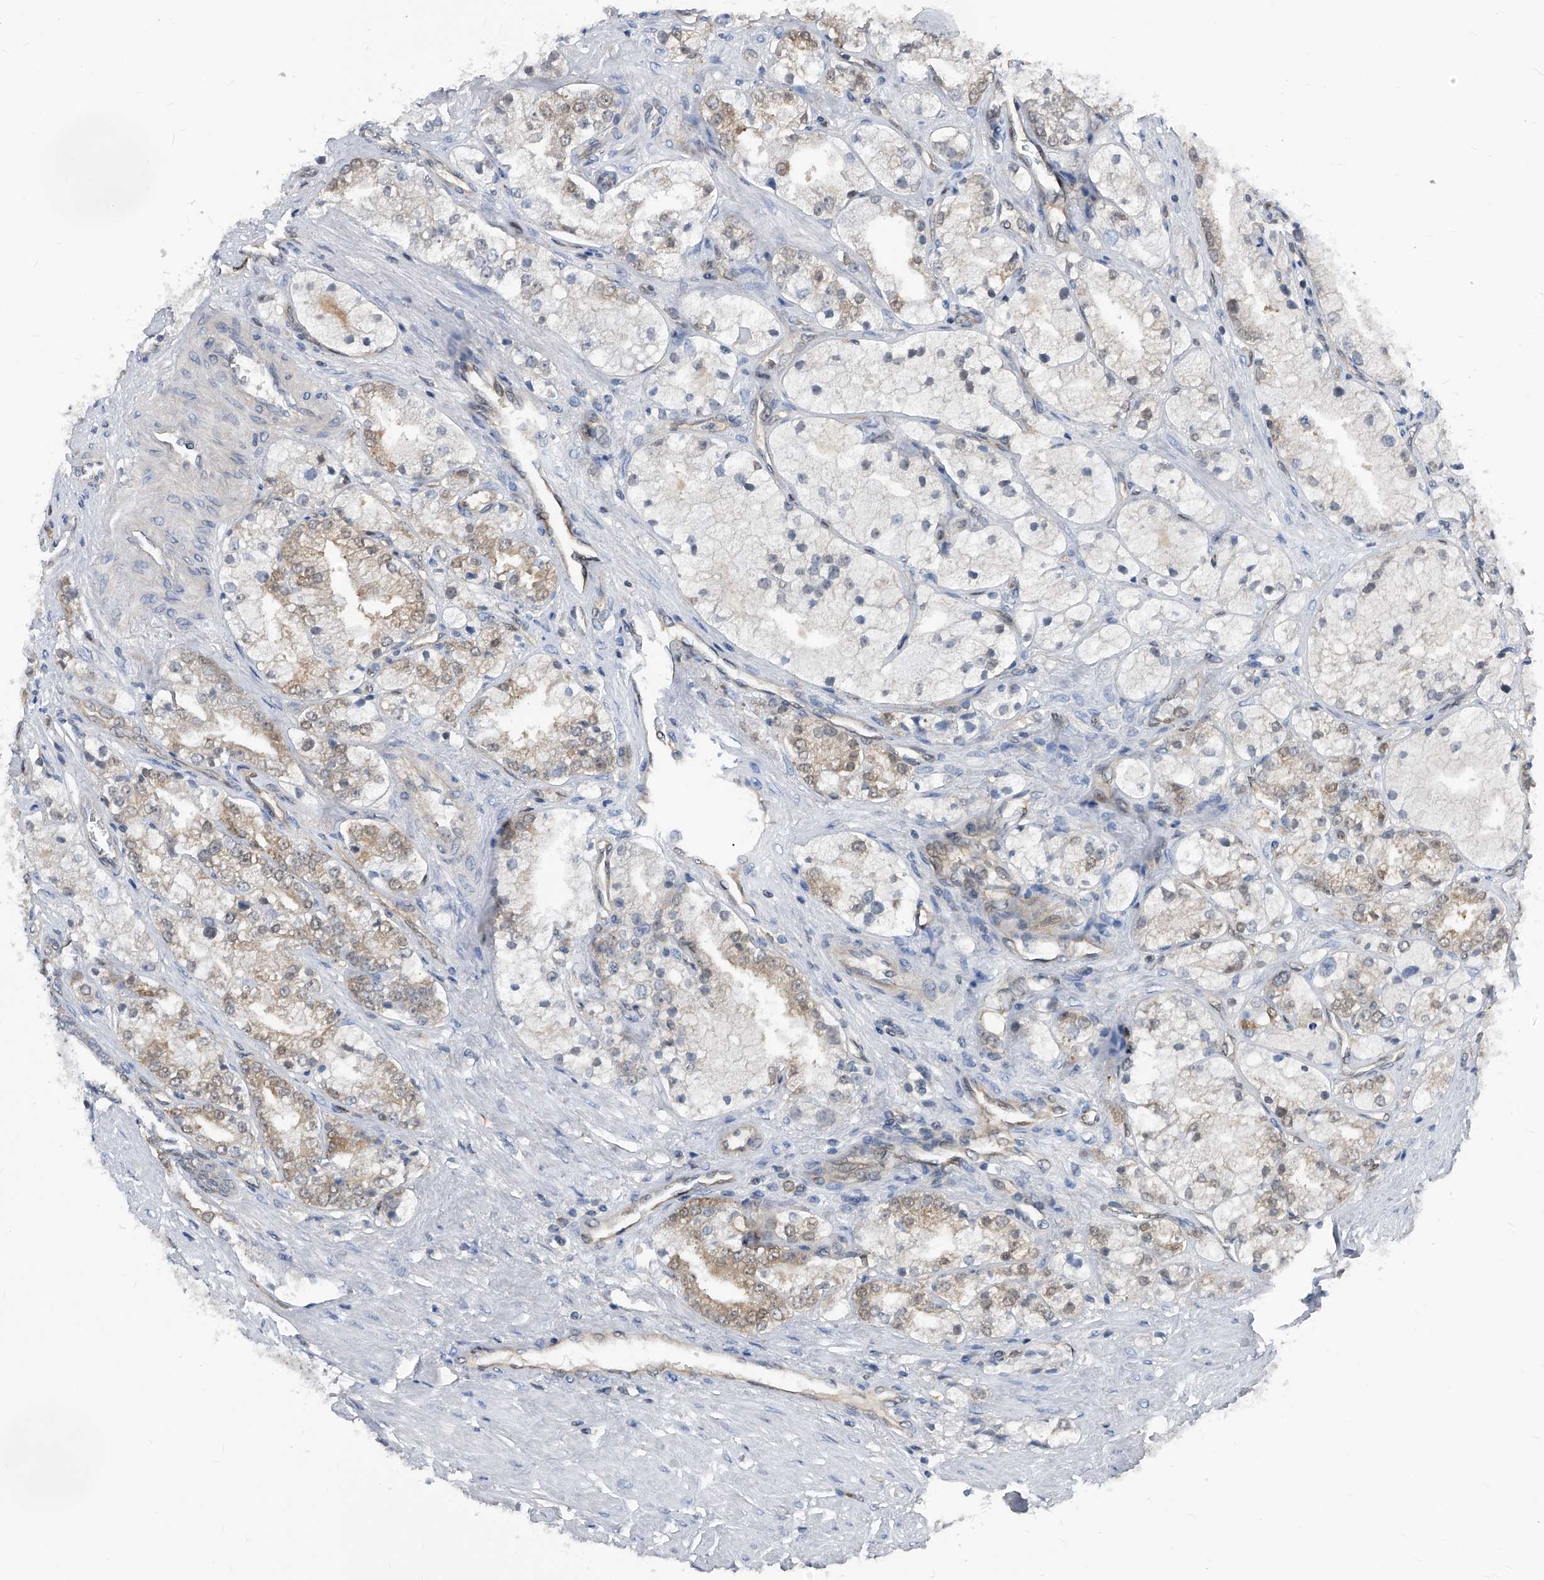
{"staining": {"intensity": "moderate", "quantity": "25%-75%", "location": "cytoplasmic/membranous"}, "tissue": "prostate cancer", "cell_type": "Tumor cells", "image_type": "cancer", "snomed": [{"axis": "morphology", "description": "Adenocarcinoma, High grade"}, {"axis": "topography", "description": "Prostate"}], "caption": "Immunohistochemistry of human prostate cancer exhibits medium levels of moderate cytoplasmic/membranous expression in approximately 25%-75% of tumor cells.", "gene": "MAP2K6", "patient": {"sex": "male", "age": 50}}